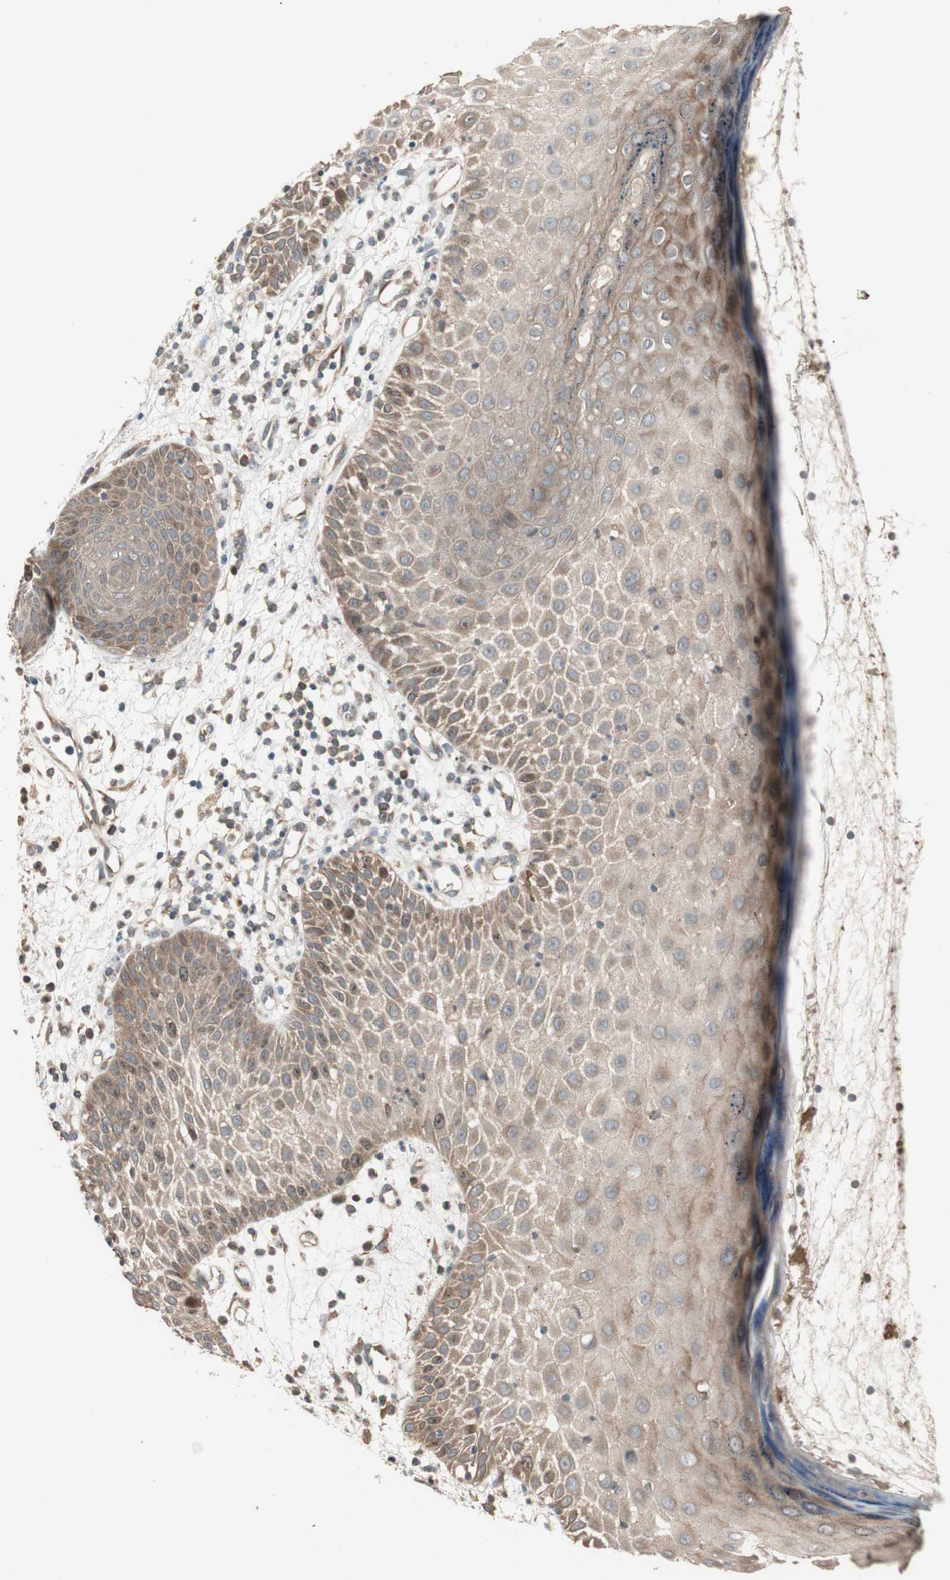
{"staining": {"intensity": "weak", "quantity": ">75%", "location": "cytoplasmic/membranous"}, "tissue": "skin cancer", "cell_type": "Tumor cells", "image_type": "cancer", "snomed": [{"axis": "morphology", "description": "Squamous cell carcinoma, NOS"}, {"axis": "topography", "description": "Skin"}], "caption": "Skin squamous cell carcinoma tissue shows weak cytoplasmic/membranous staining in about >75% of tumor cells", "gene": "ATP6AP2", "patient": {"sex": "female", "age": 78}}